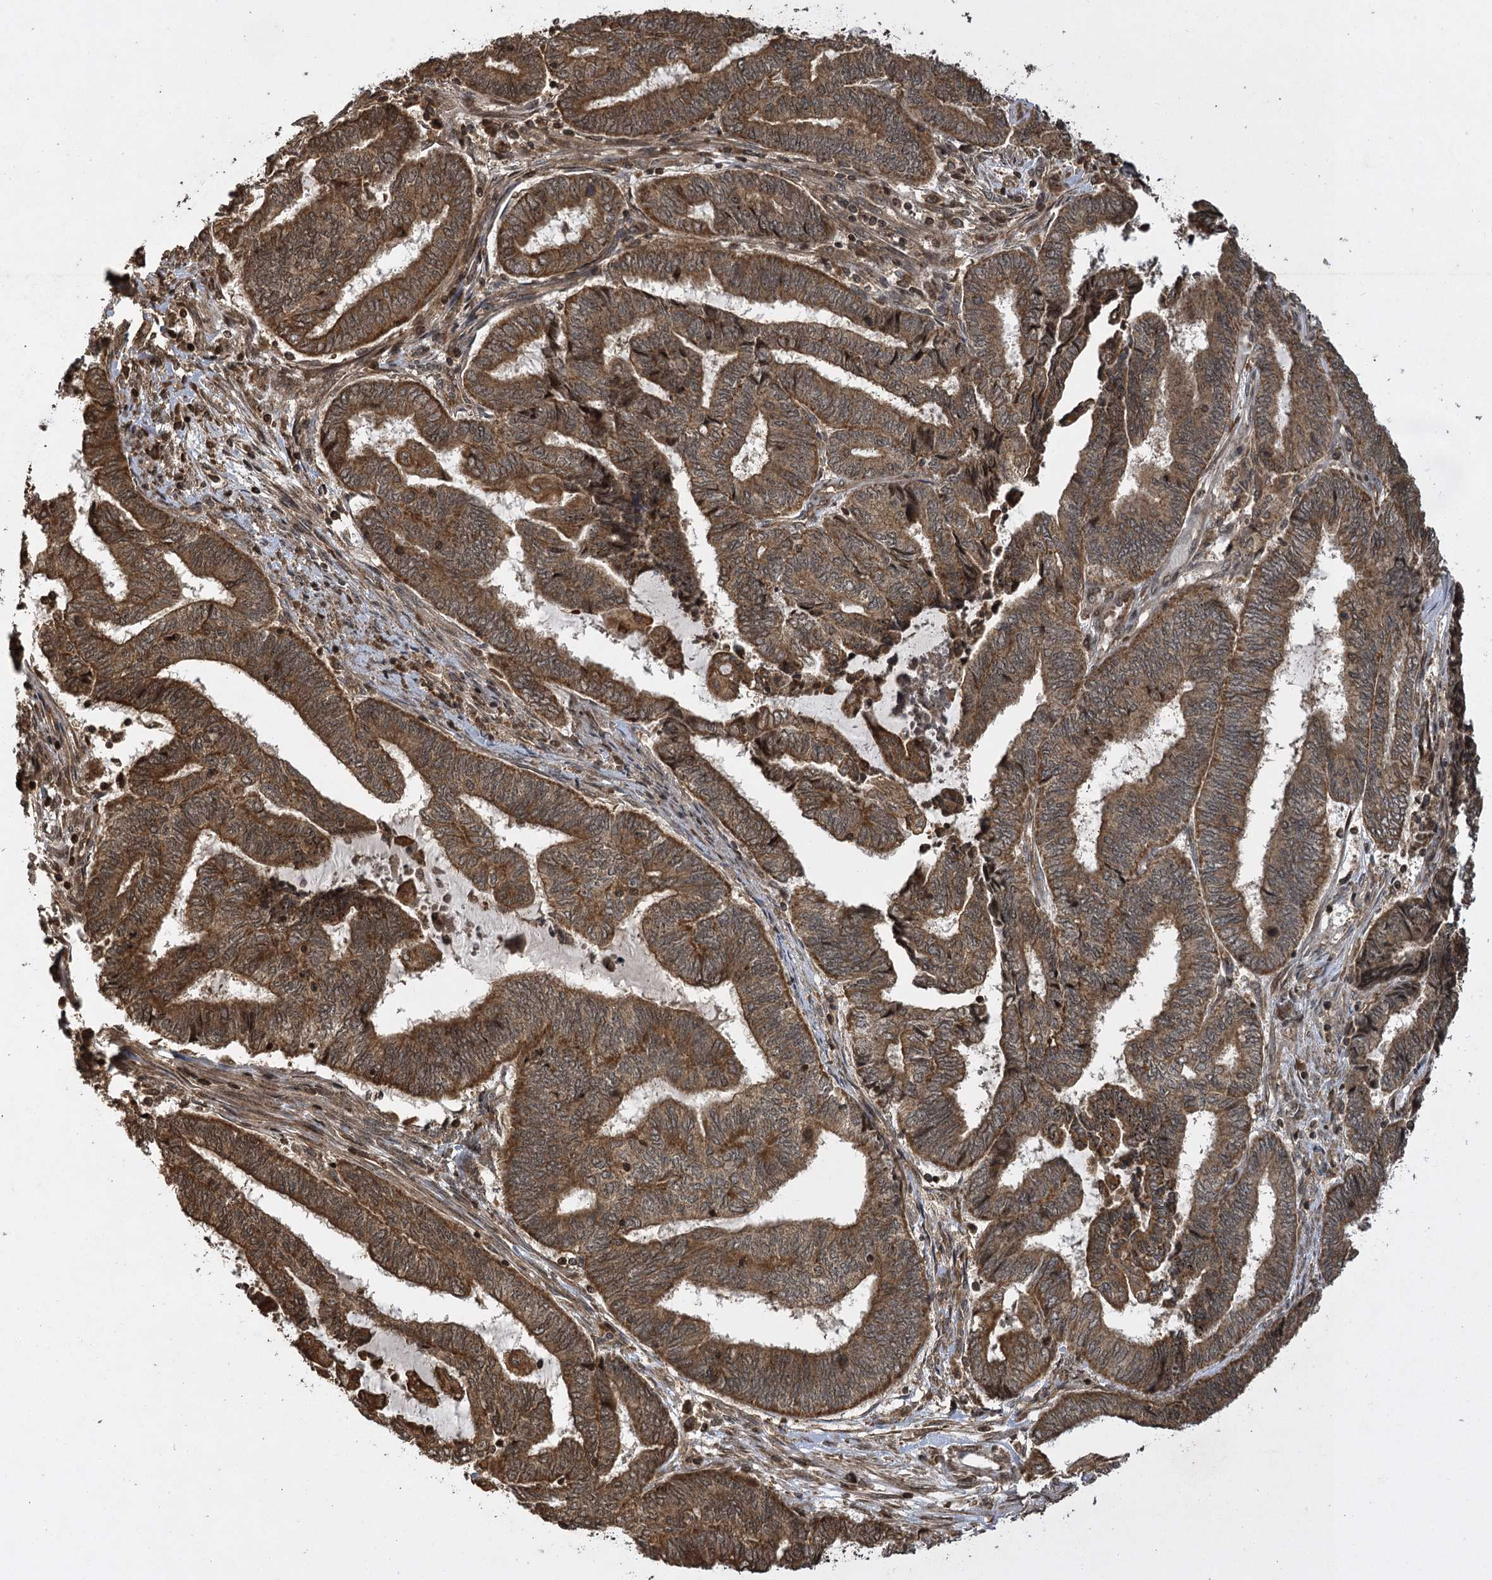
{"staining": {"intensity": "moderate", "quantity": ">75%", "location": "cytoplasmic/membranous"}, "tissue": "endometrial cancer", "cell_type": "Tumor cells", "image_type": "cancer", "snomed": [{"axis": "morphology", "description": "Adenocarcinoma, NOS"}, {"axis": "topography", "description": "Uterus"}, {"axis": "topography", "description": "Endometrium"}], "caption": "Immunohistochemistry (IHC) staining of endometrial cancer (adenocarcinoma), which reveals medium levels of moderate cytoplasmic/membranous positivity in about >75% of tumor cells indicating moderate cytoplasmic/membranous protein expression. The staining was performed using DAB (brown) for protein detection and nuclei were counterstained in hematoxylin (blue).", "gene": "IL11RA", "patient": {"sex": "female", "age": 70}}